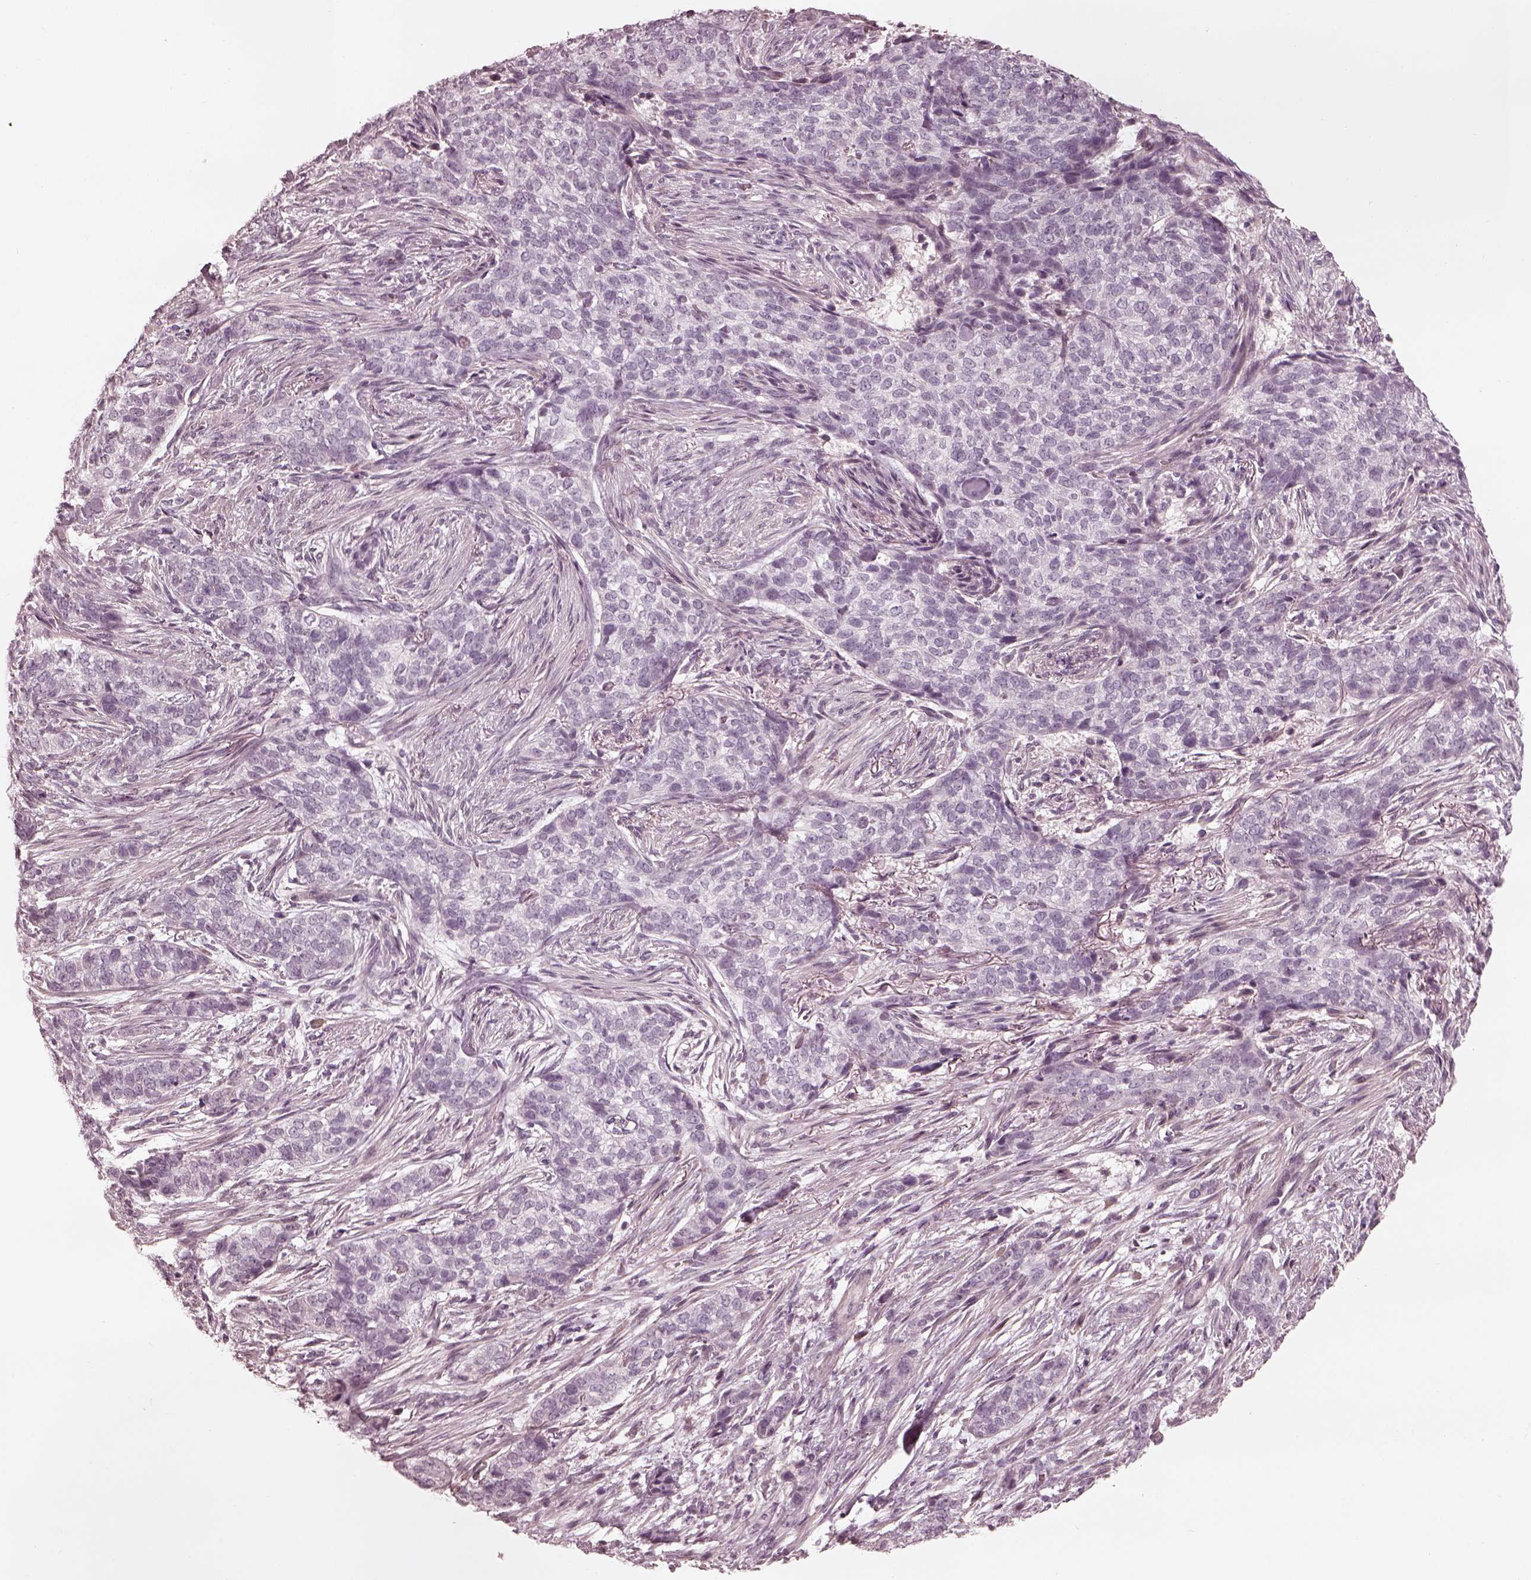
{"staining": {"intensity": "negative", "quantity": "none", "location": "none"}, "tissue": "skin cancer", "cell_type": "Tumor cells", "image_type": "cancer", "snomed": [{"axis": "morphology", "description": "Basal cell carcinoma"}, {"axis": "topography", "description": "Skin"}], "caption": "Immunohistochemical staining of skin cancer demonstrates no significant staining in tumor cells.", "gene": "ADRB3", "patient": {"sex": "female", "age": 69}}